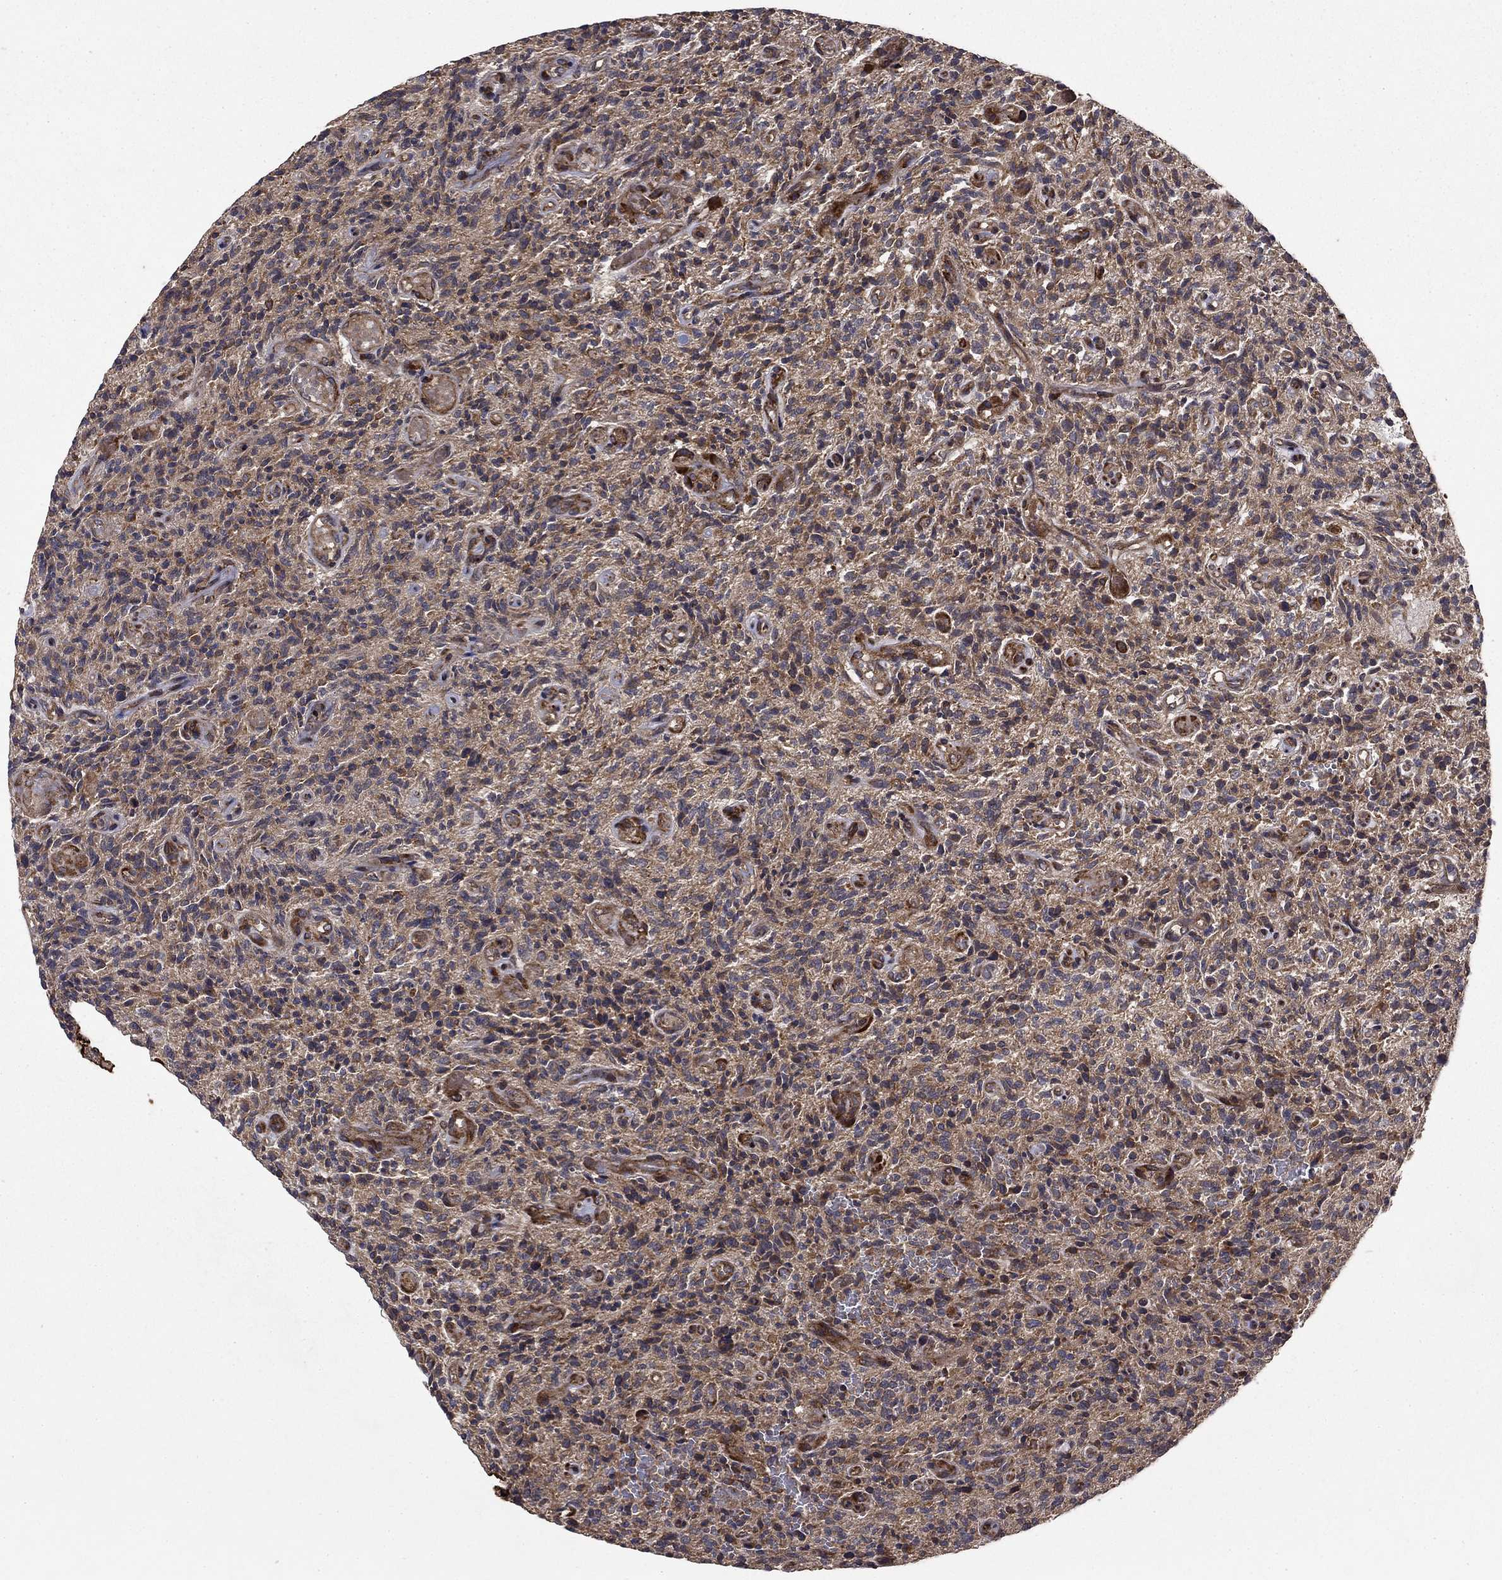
{"staining": {"intensity": "moderate", "quantity": "25%-75%", "location": "cytoplasmic/membranous"}, "tissue": "glioma", "cell_type": "Tumor cells", "image_type": "cancer", "snomed": [{"axis": "morphology", "description": "Glioma, malignant, High grade"}, {"axis": "topography", "description": "Brain"}], "caption": "Moderate cytoplasmic/membranous positivity for a protein is appreciated in approximately 25%-75% of tumor cells of glioma using immunohistochemistry (IHC).", "gene": "BABAM2", "patient": {"sex": "male", "age": 64}}